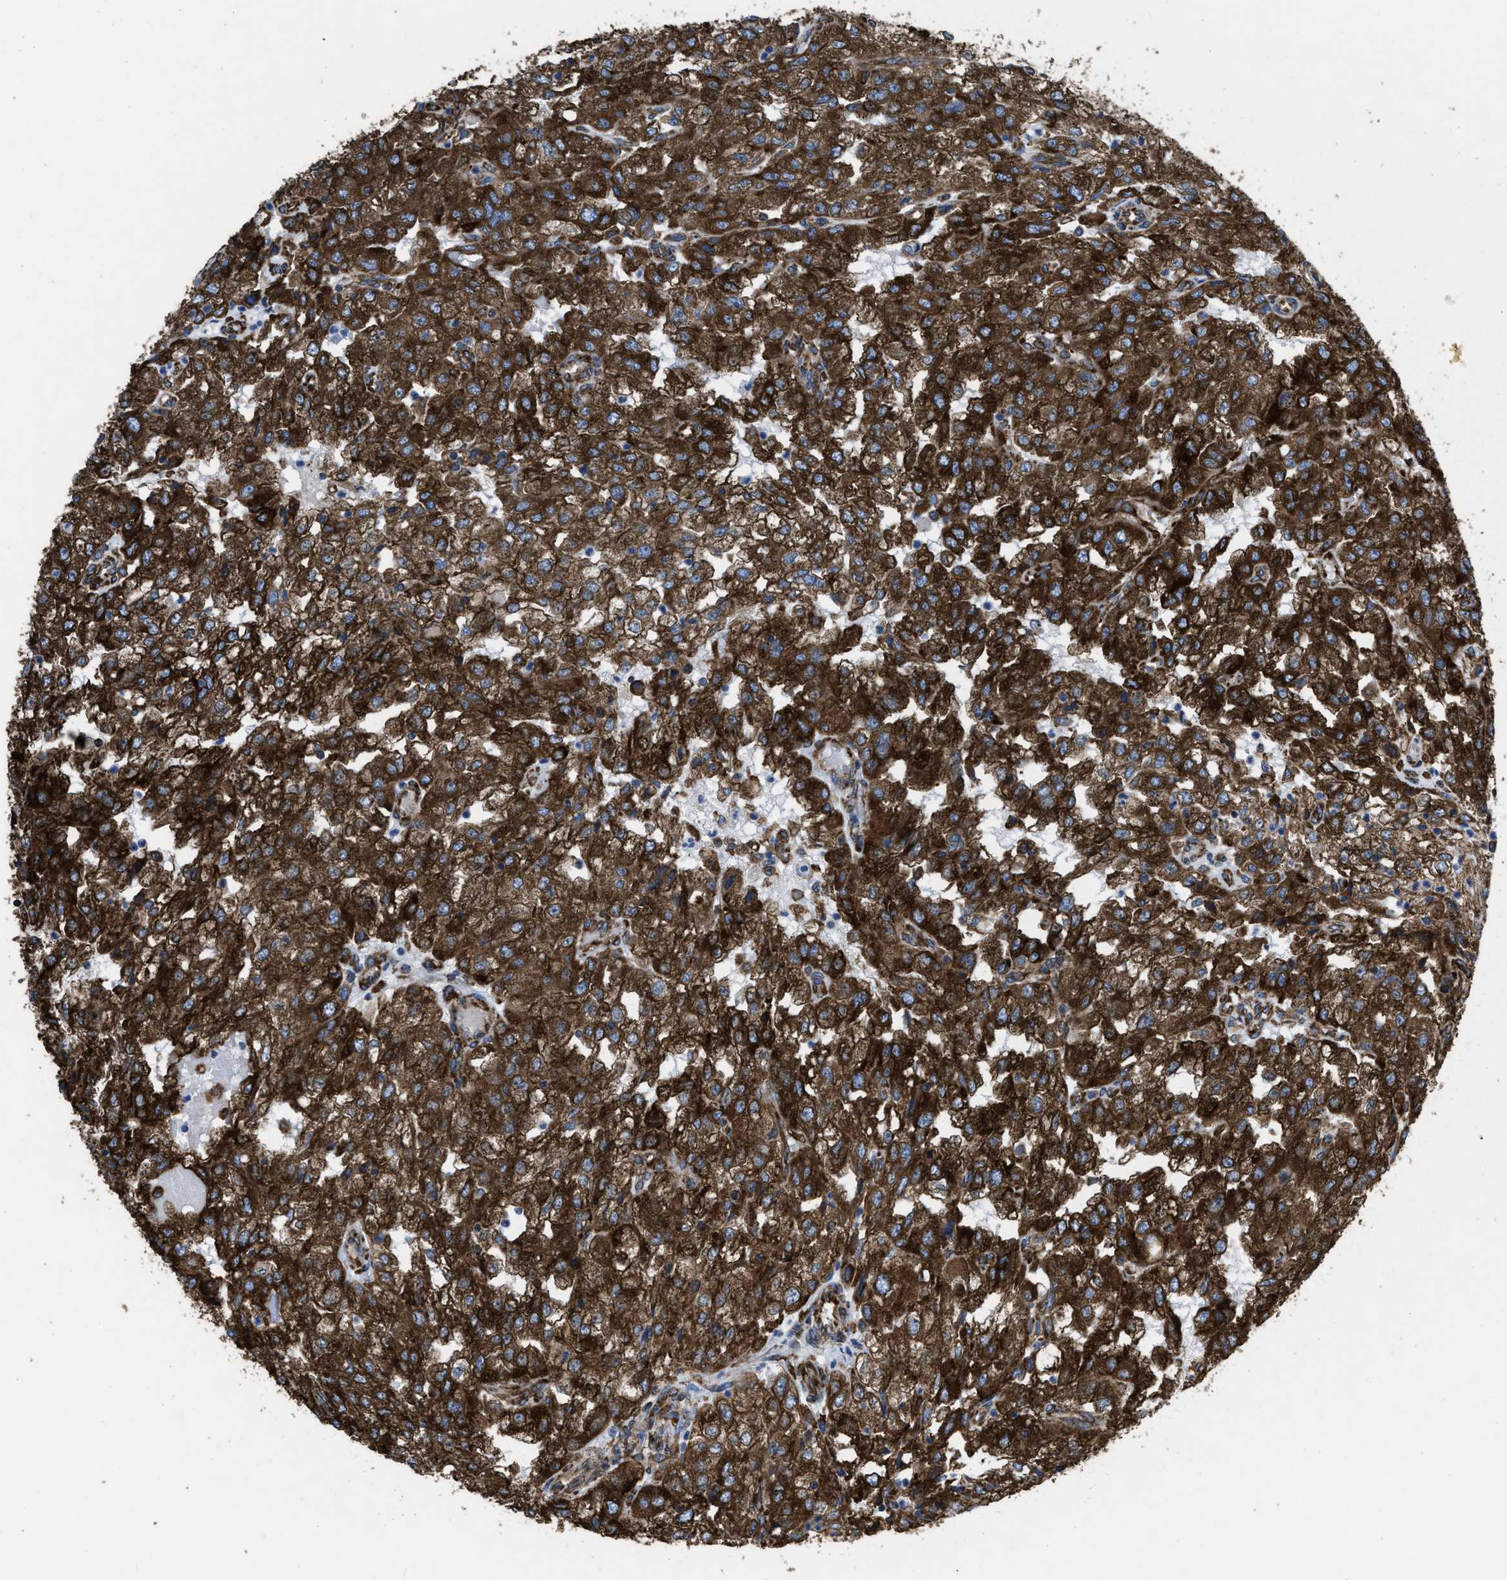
{"staining": {"intensity": "strong", "quantity": ">75%", "location": "cytoplasmic/membranous"}, "tissue": "renal cancer", "cell_type": "Tumor cells", "image_type": "cancer", "snomed": [{"axis": "morphology", "description": "Adenocarcinoma, NOS"}, {"axis": "topography", "description": "Kidney"}], "caption": "Adenocarcinoma (renal) tissue shows strong cytoplasmic/membranous staining in about >75% of tumor cells (DAB IHC with brightfield microscopy, high magnification).", "gene": "CAPRIN1", "patient": {"sex": "female", "age": 54}}